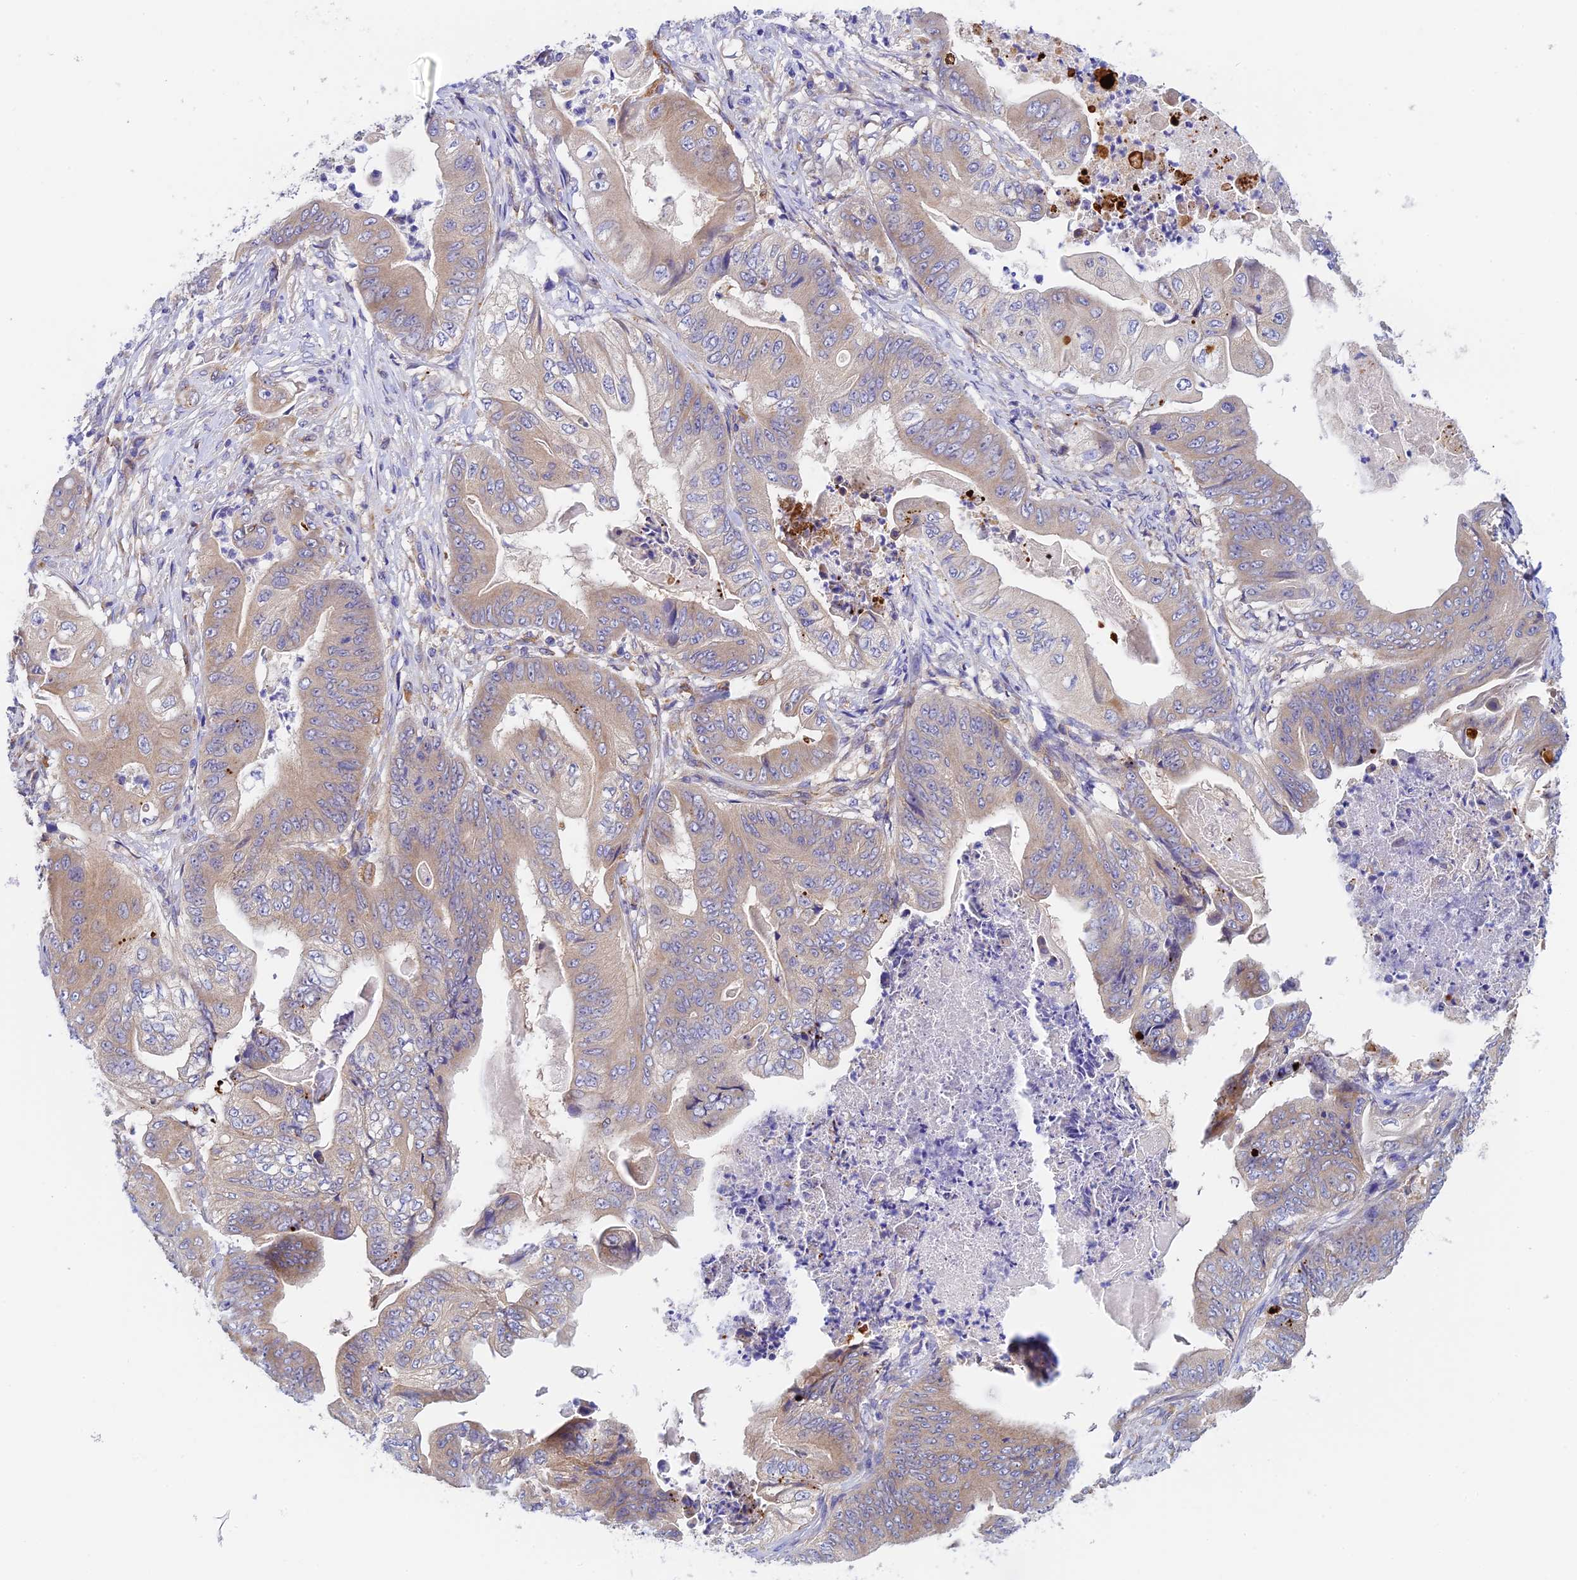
{"staining": {"intensity": "weak", "quantity": "25%-75%", "location": "cytoplasmic/membranous"}, "tissue": "stomach cancer", "cell_type": "Tumor cells", "image_type": "cancer", "snomed": [{"axis": "morphology", "description": "Adenocarcinoma, NOS"}, {"axis": "topography", "description": "Stomach"}], "caption": "IHC of human adenocarcinoma (stomach) demonstrates low levels of weak cytoplasmic/membranous staining in about 25%-75% of tumor cells.", "gene": "RANBP6", "patient": {"sex": "male", "age": 62}}